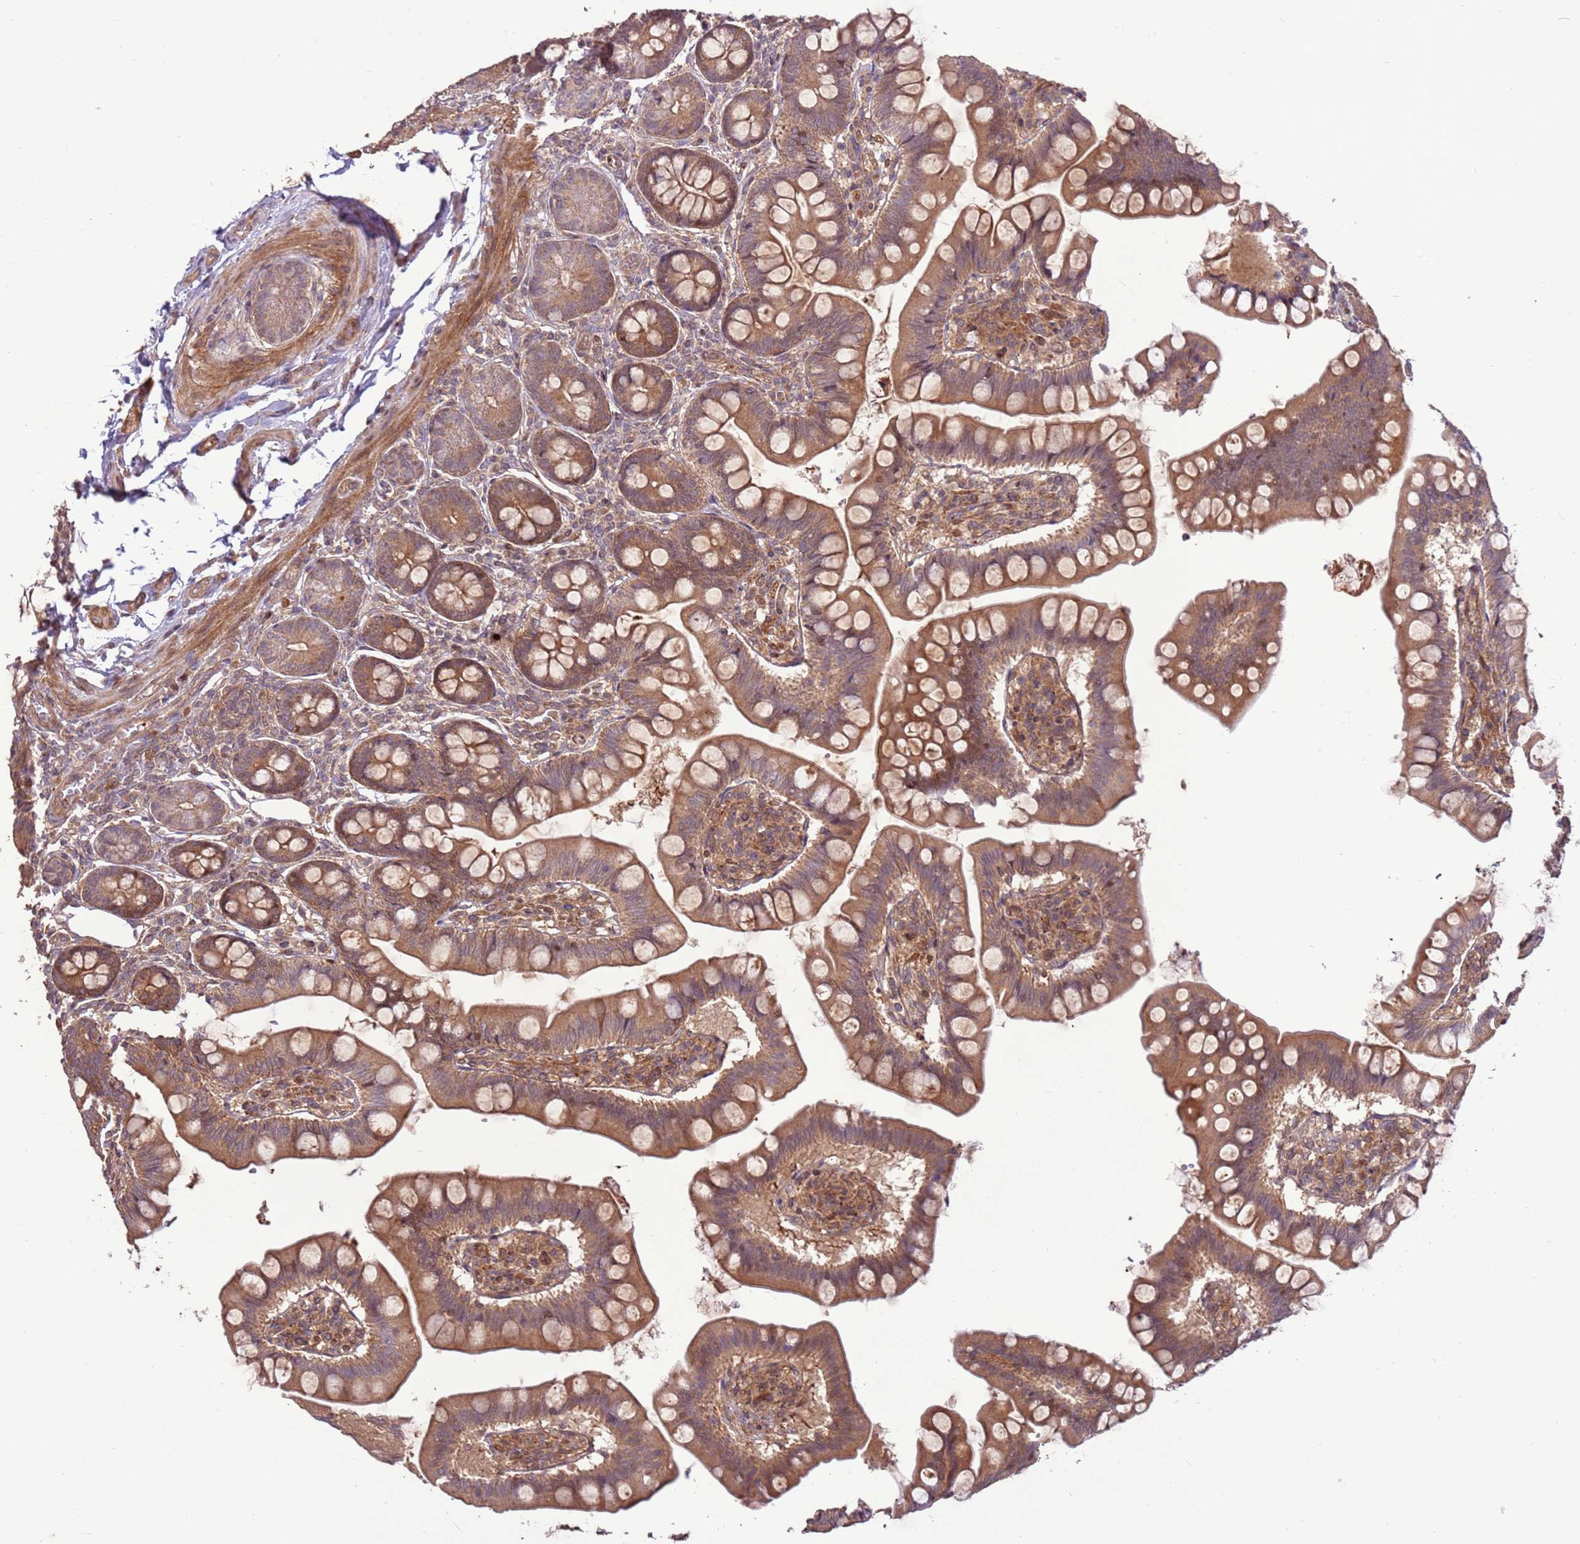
{"staining": {"intensity": "moderate", "quantity": ">75%", "location": "cytoplasmic/membranous"}, "tissue": "small intestine", "cell_type": "Glandular cells", "image_type": "normal", "snomed": [{"axis": "morphology", "description": "Normal tissue, NOS"}, {"axis": "topography", "description": "Small intestine"}], "caption": "IHC staining of unremarkable small intestine, which demonstrates medium levels of moderate cytoplasmic/membranous positivity in approximately >75% of glandular cells indicating moderate cytoplasmic/membranous protein expression. The staining was performed using DAB (brown) for protein detection and nuclei were counterstained in hematoxylin (blue).", "gene": "CCDC112", "patient": {"sex": "male", "age": 7}}